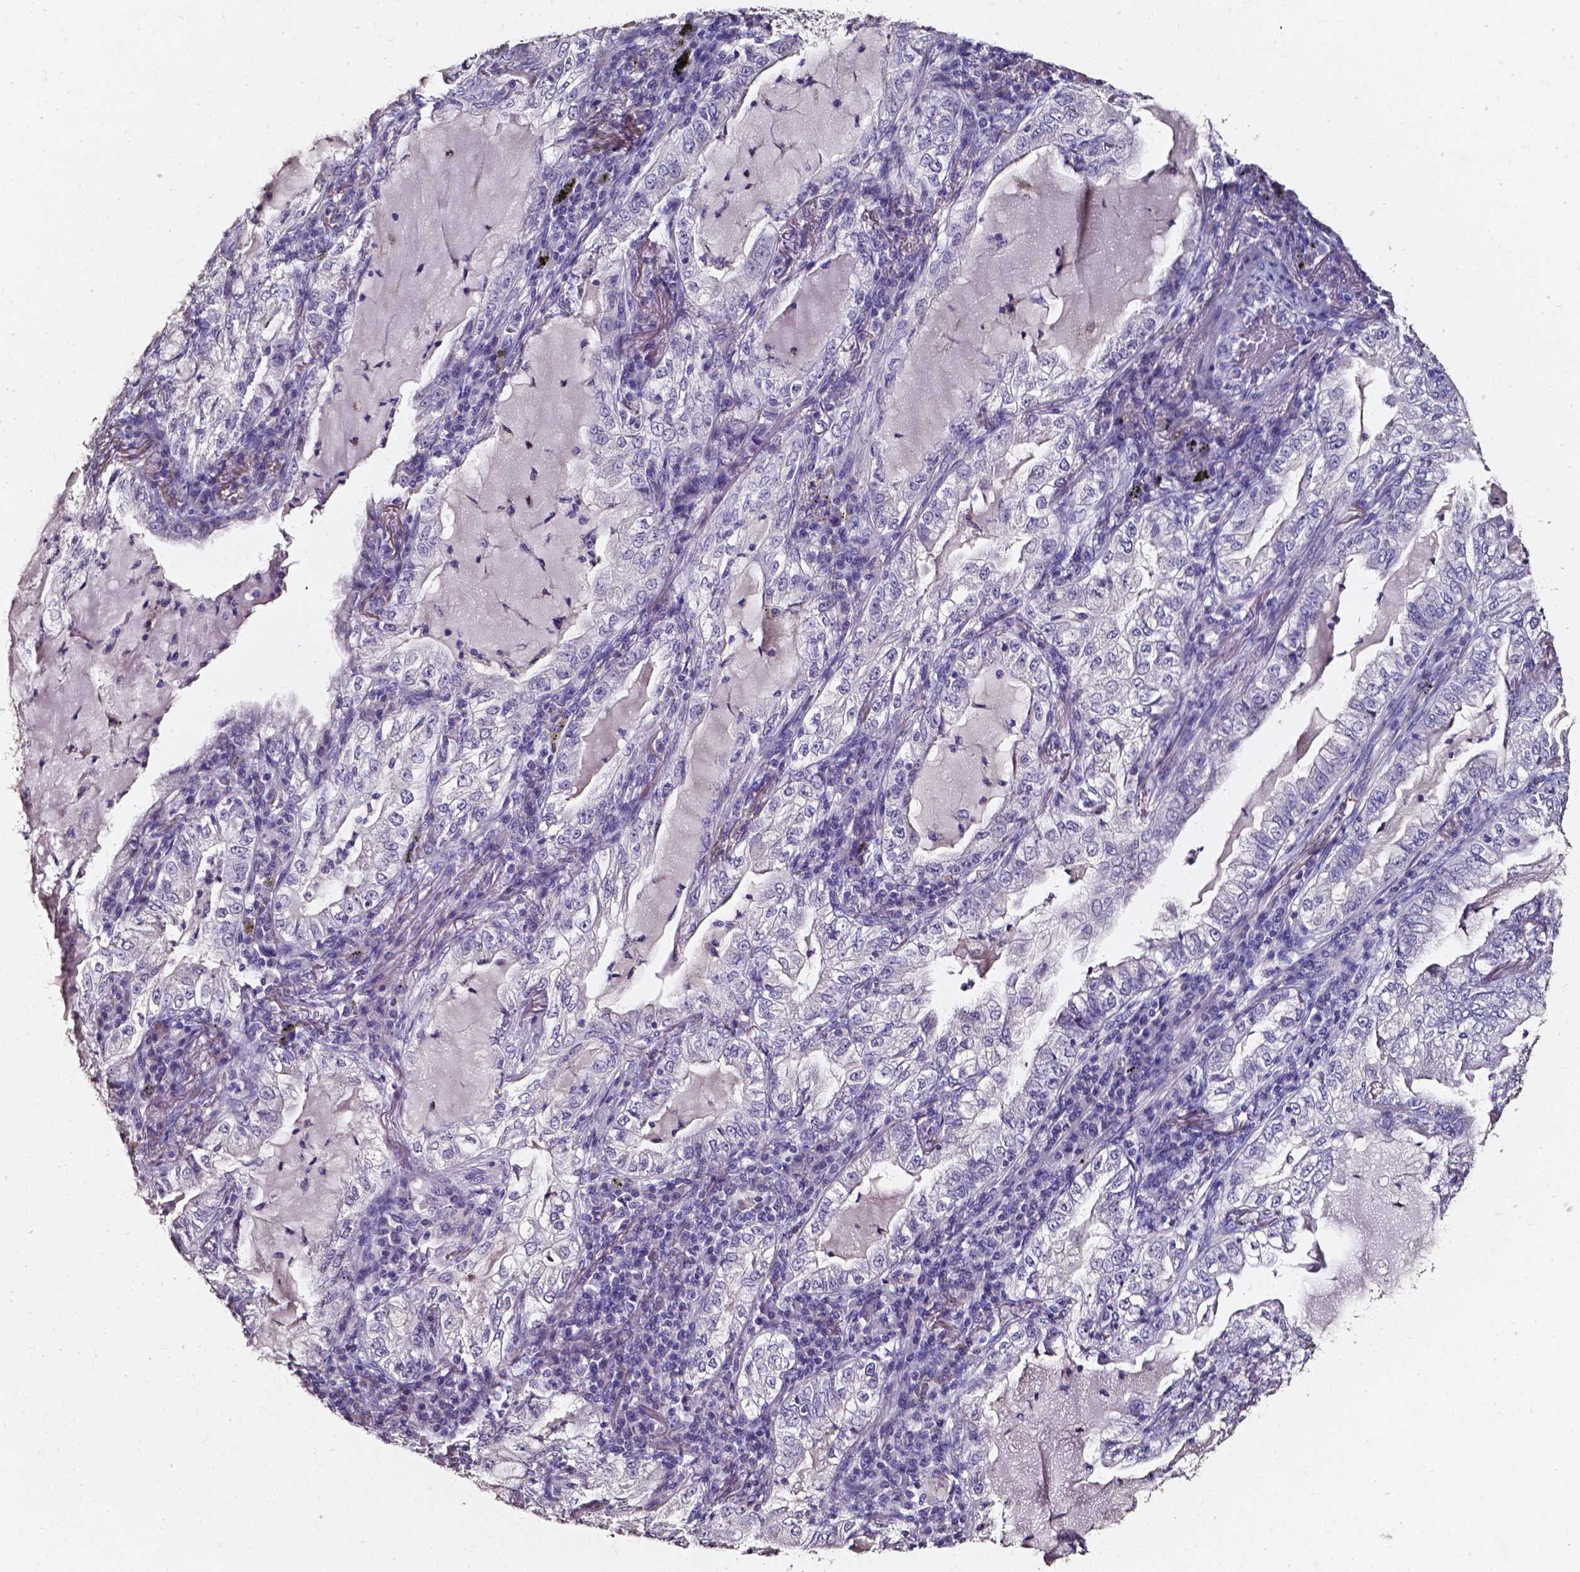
{"staining": {"intensity": "negative", "quantity": "none", "location": "none"}, "tissue": "lung cancer", "cell_type": "Tumor cells", "image_type": "cancer", "snomed": [{"axis": "morphology", "description": "Adenocarcinoma, NOS"}, {"axis": "topography", "description": "Lung"}], "caption": "Photomicrograph shows no protein staining in tumor cells of lung cancer (adenocarcinoma) tissue. Brightfield microscopy of IHC stained with DAB (3,3'-diaminobenzidine) (brown) and hematoxylin (blue), captured at high magnification.", "gene": "AKR1B10", "patient": {"sex": "female", "age": 73}}